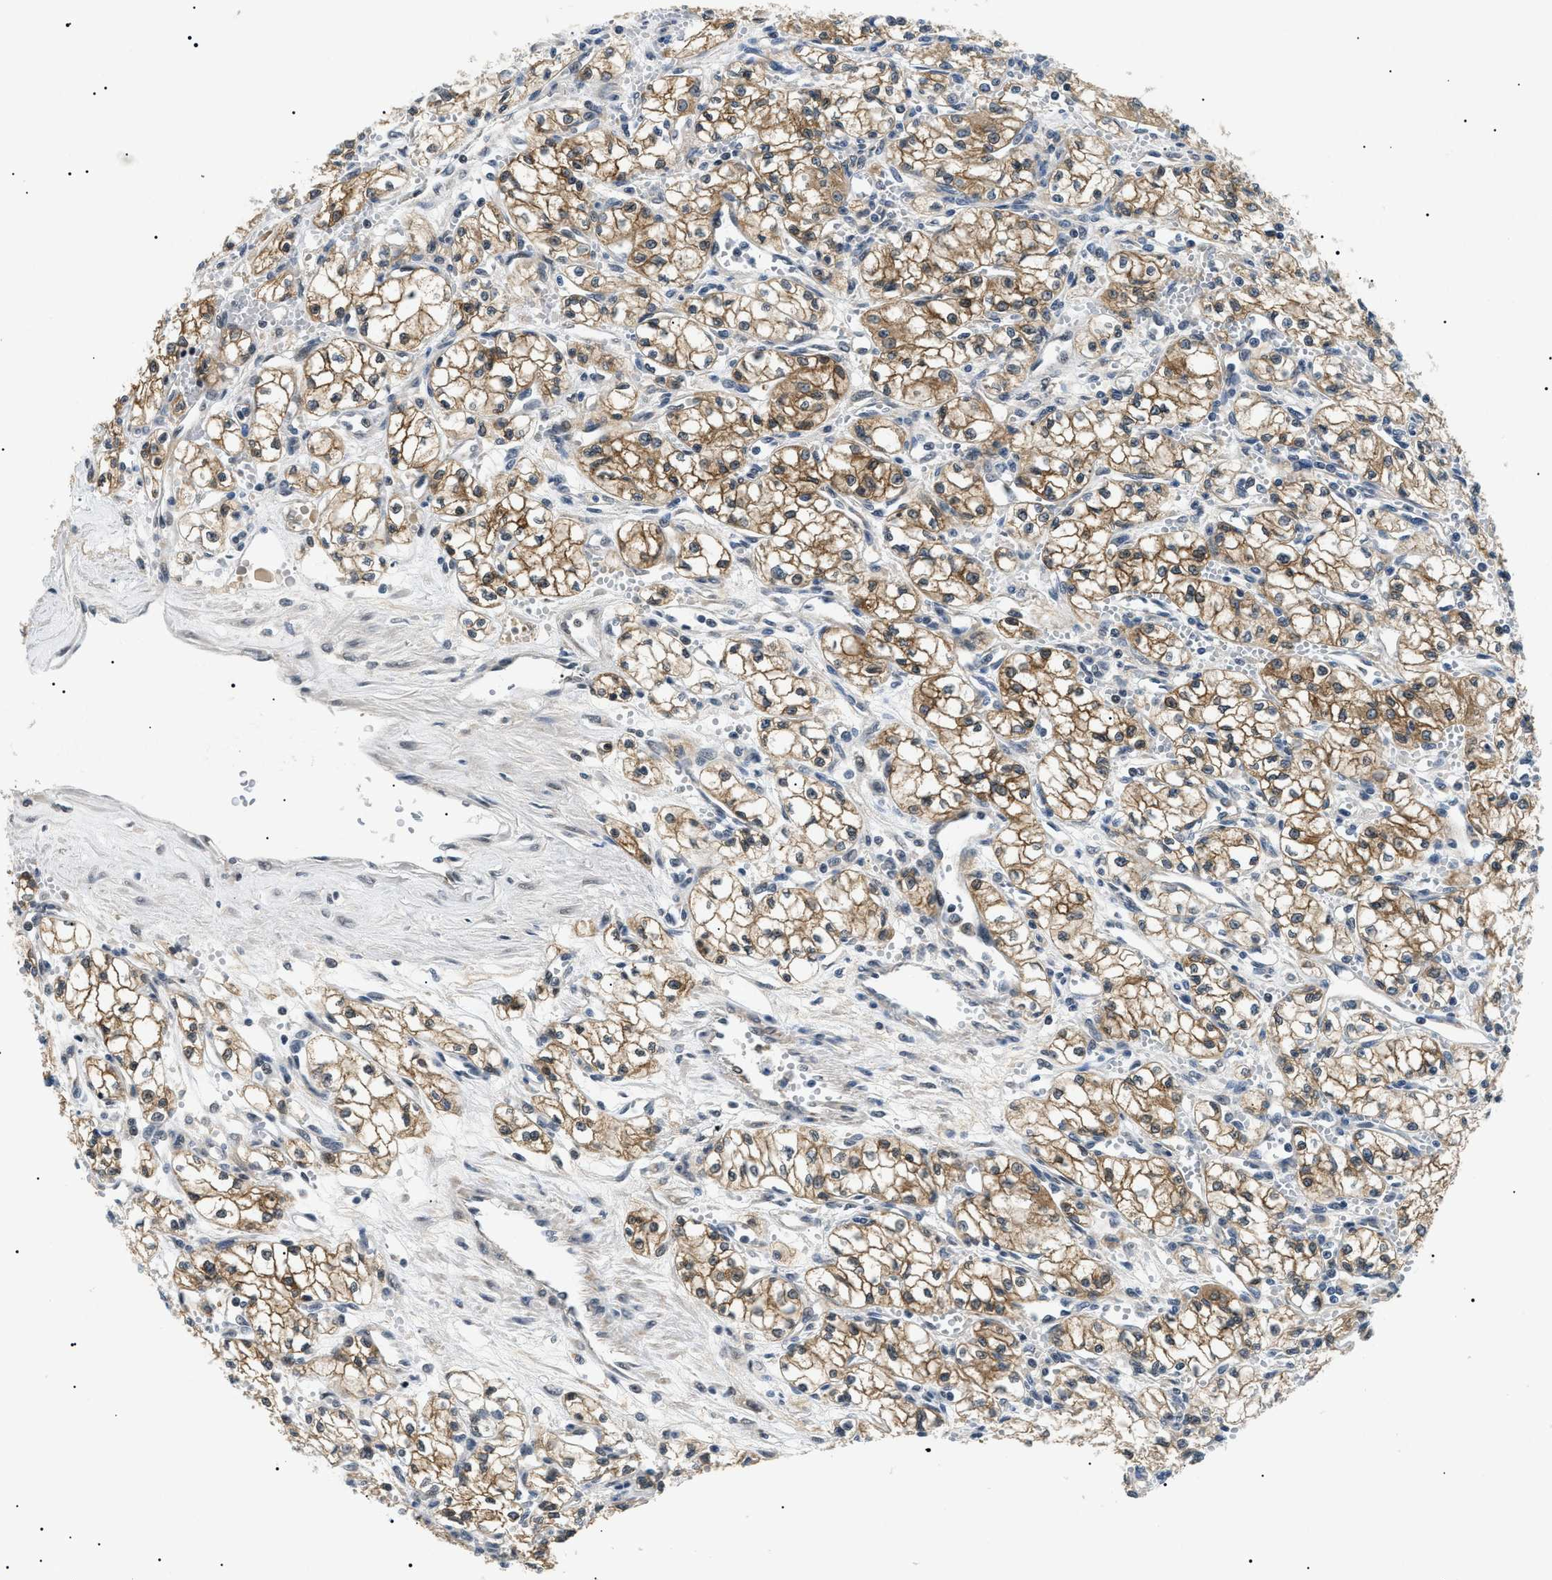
{"staining": {"intensity": "moderate", "quantity": ">75%", "location": "cytoplasmic/membranous,nuclear"}, "tissue": "renal cancer", "cell_type": "Tumor cells", "image_type": "cancer", "snomed": [{"axis": "morphology", "description": "Normal tissue, NOS"}, {"axis": "morphology", "description": "Adenocarcinoma, NOS"}, {"axis": "topography", "description": "Kidney"}], "caption": "Renal cancer (adenocarcinoma) stained for a protein (brown) displays moderate cytoplasmic/membranous and nuclear positive expression in about >75% of tumor cells.", "gene": "RBM15", "patient": {"sex": "male", "age": 59}}